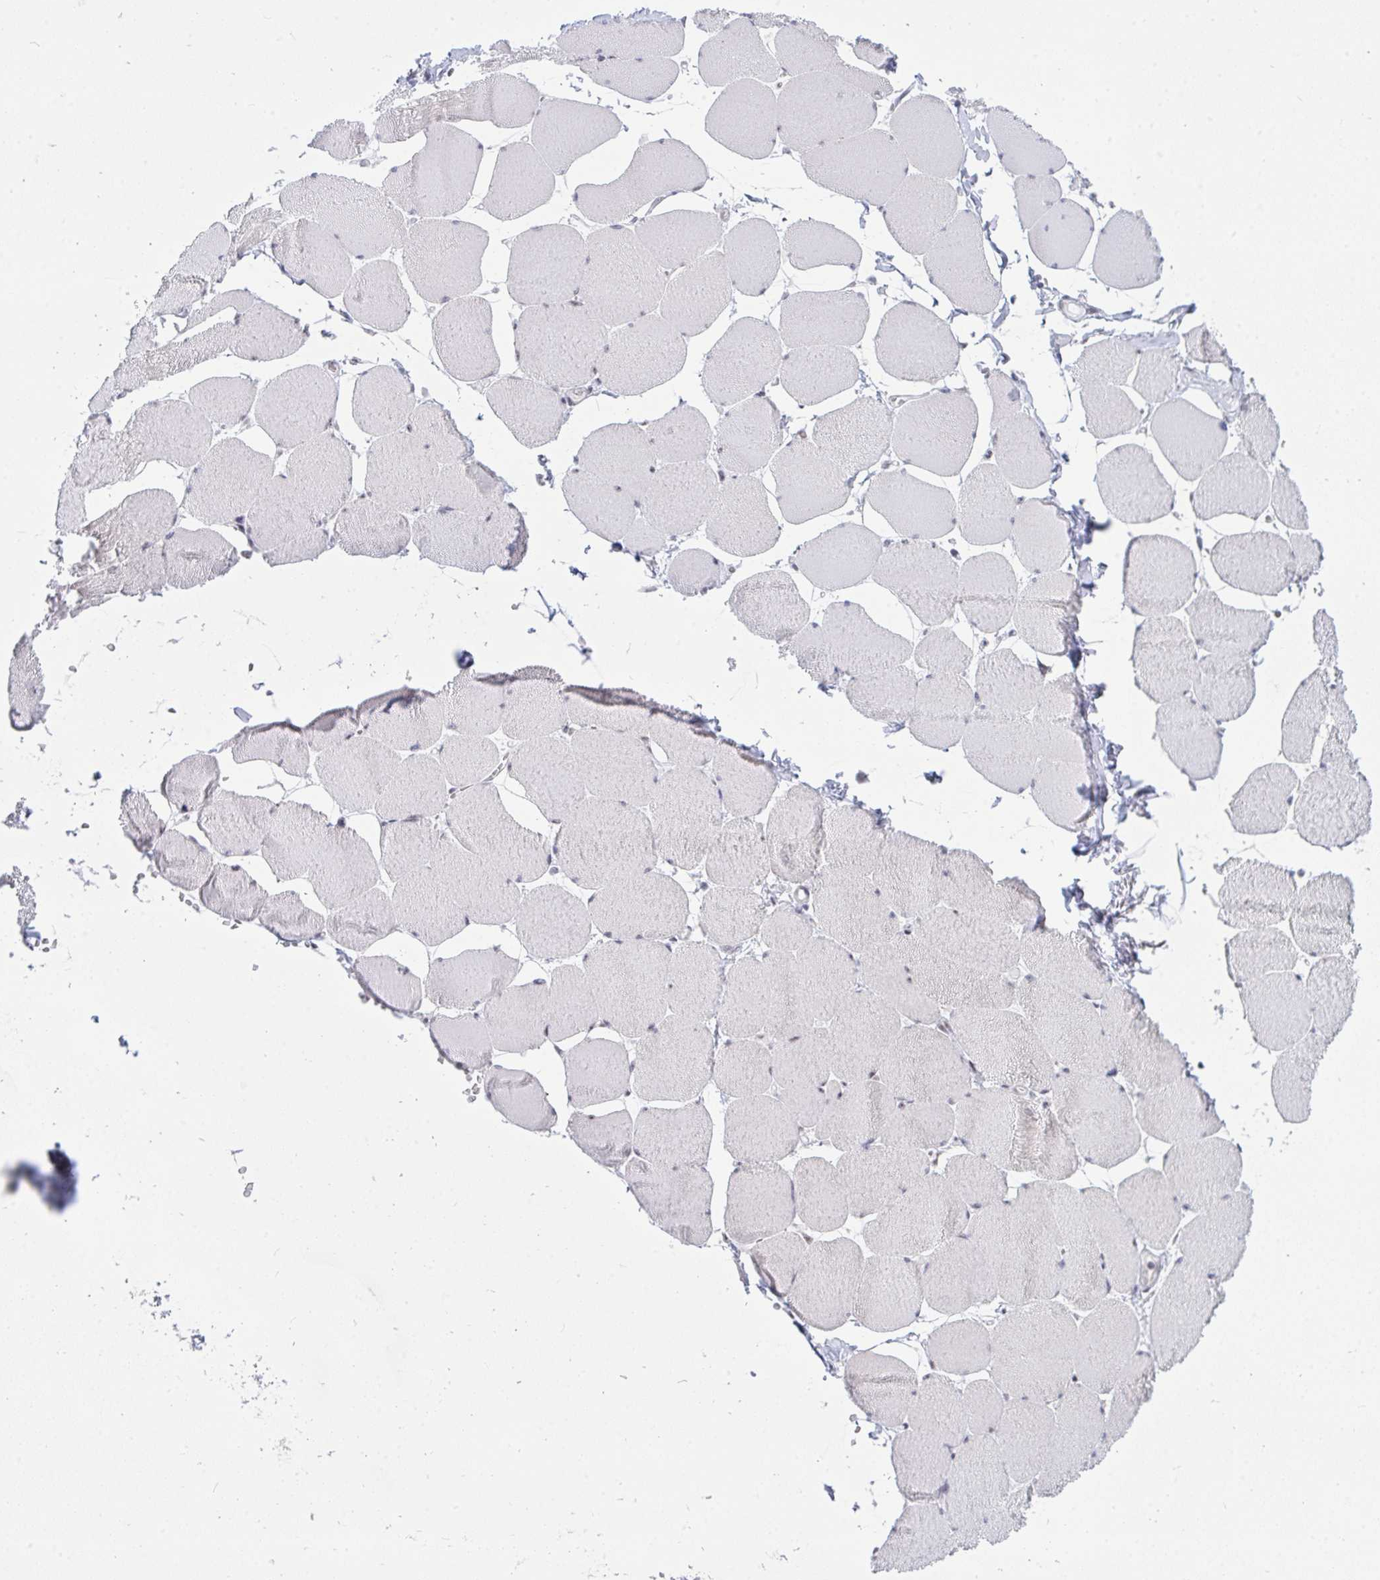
{"staining": {"intensity": "negative", "quantity": "none", "location": "none"}, "tissue": "skeletal muscle", "cell_type": "Myocytes", "image_type": "normal", "snomed": [{"axis": "morphology", "description": "Normal tissue, NOS"}, {"axis": "topography", "description": "Skeletal muscle"}], "caption": "Skeletal muscle stained for a protein using immunohistochemistry (IHC) displays no expression myocytes.", "gene": "PRR14", "patient": {"sex": "female", "age": 75}}